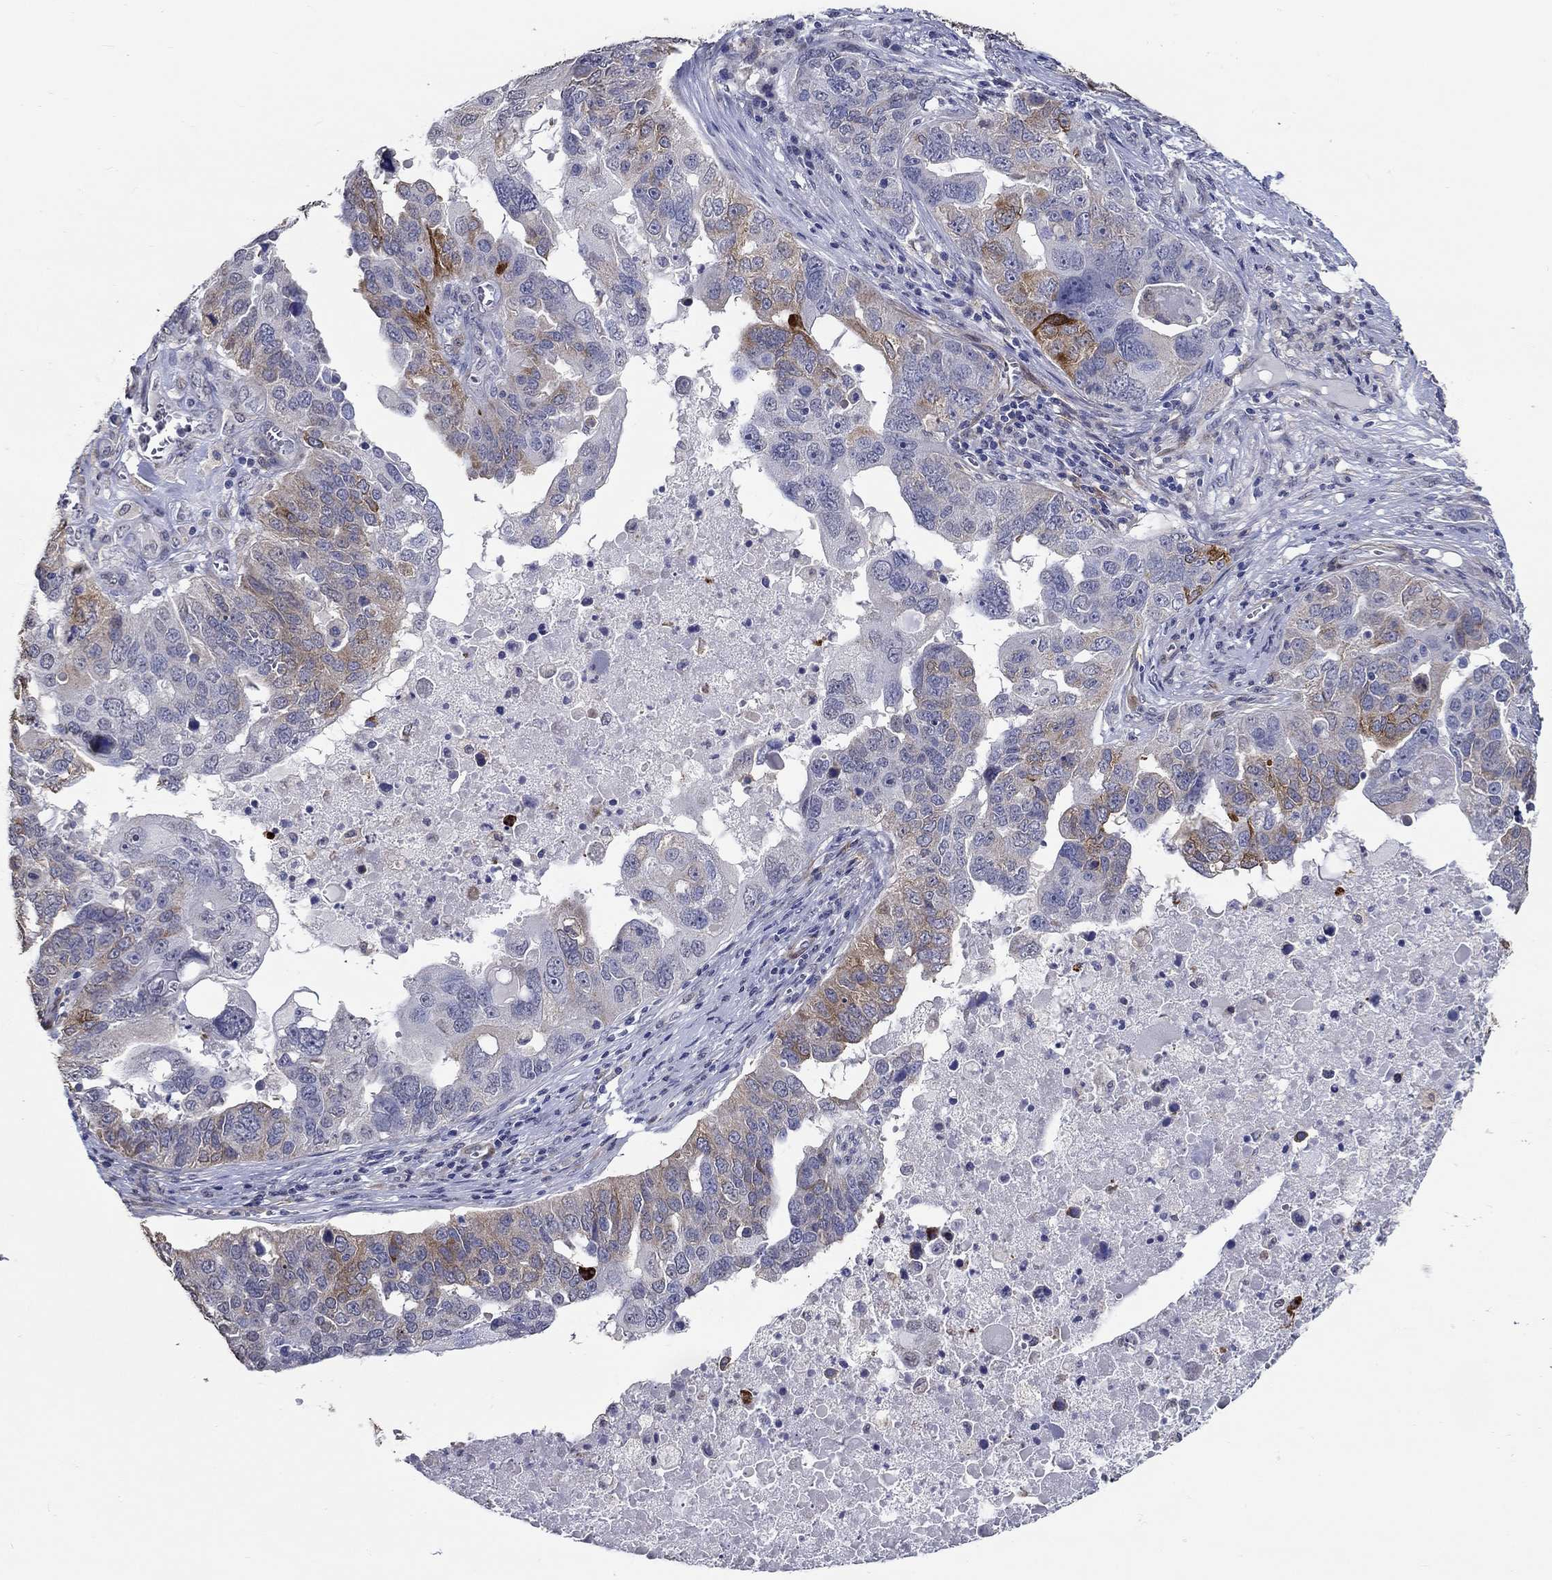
{"staining": {"intensity": "moderate", "quantity": "<25%", "location": "cytoplasmic/membranous"}, "tissue": "ovarian cancer", "cell_type": "Tumor cells", "image_type": "cancer", "snomed": [{"axis": "morphology", "description": "Carcinoma, endometroid"}, {"axis": "topography", "description": "Soft tissue"}, {"axis": "topography", "description": "Ovary"}], "caption": "The micrograph shows a brown stain indicating the presence of a protein in the cytoplasmic/membranous of tumor cells in ovarian endometroid carcinoma. (Brightfield microscopy of DAB IHC at high magnification).", "gene": "PDE1B", "patient": {"sex": "female", "age": 52}}